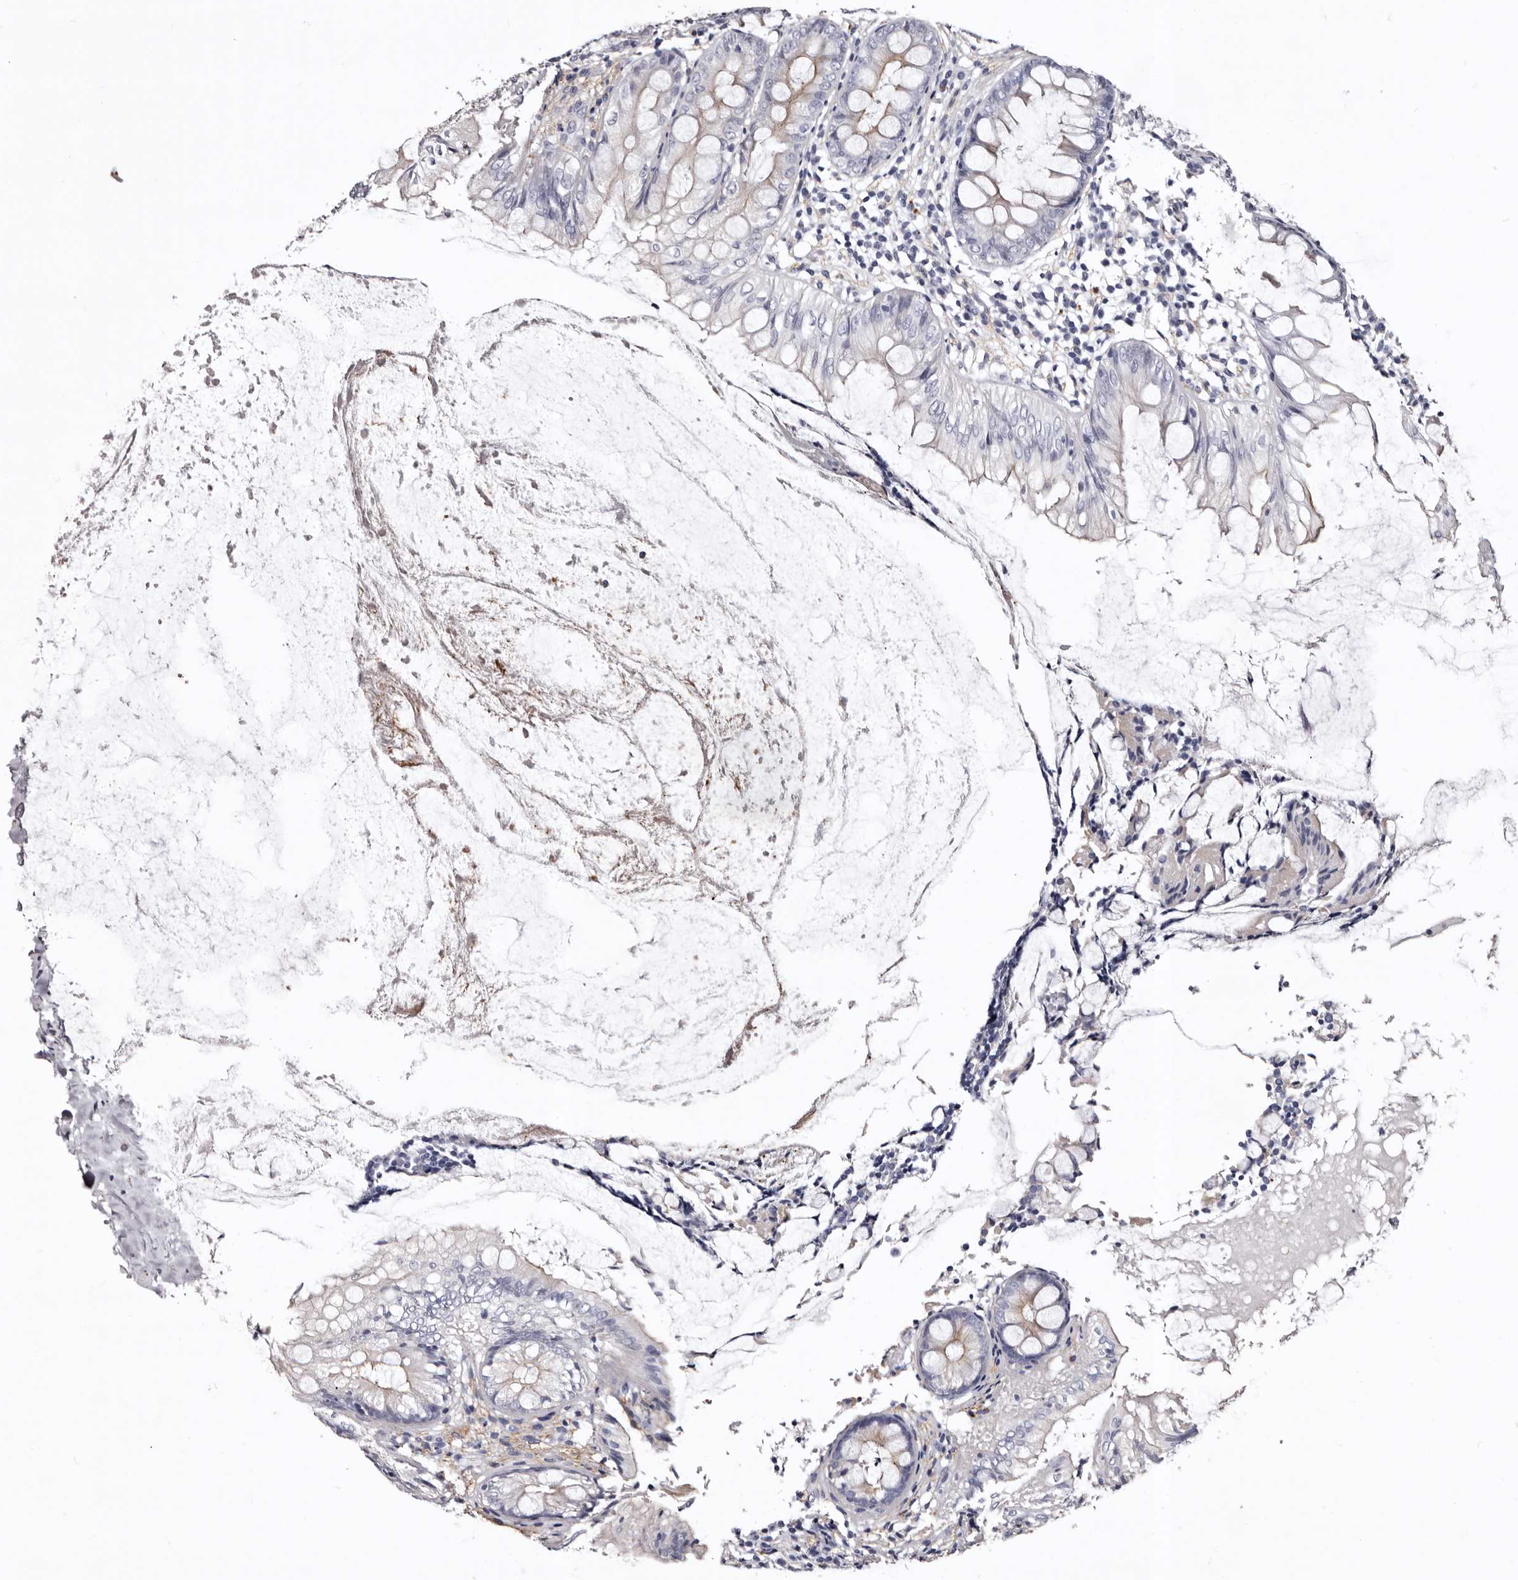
{"staining": {"intensity": "weak", "quantity": "25%-75%", "location": "cytoplasmic/membranous"}, "tissue": "appendix", "cell_type": "Glandular cells", "image_type": "normal", "snomed": [{"axis": "morphology", "description": "Normal tissue, NOS"}, {"axis": "topography", "description": "Appendix"}], "caption": "A low amount of weak cytoplasmic/membranous staining is seen in about 25%-75% of glandular cells in benign appendix. (Brightfield microscopy of DAB IHC at high magnification).", "gene": "SLC10A4", "patient": {"sex": "female", "age": 77}}